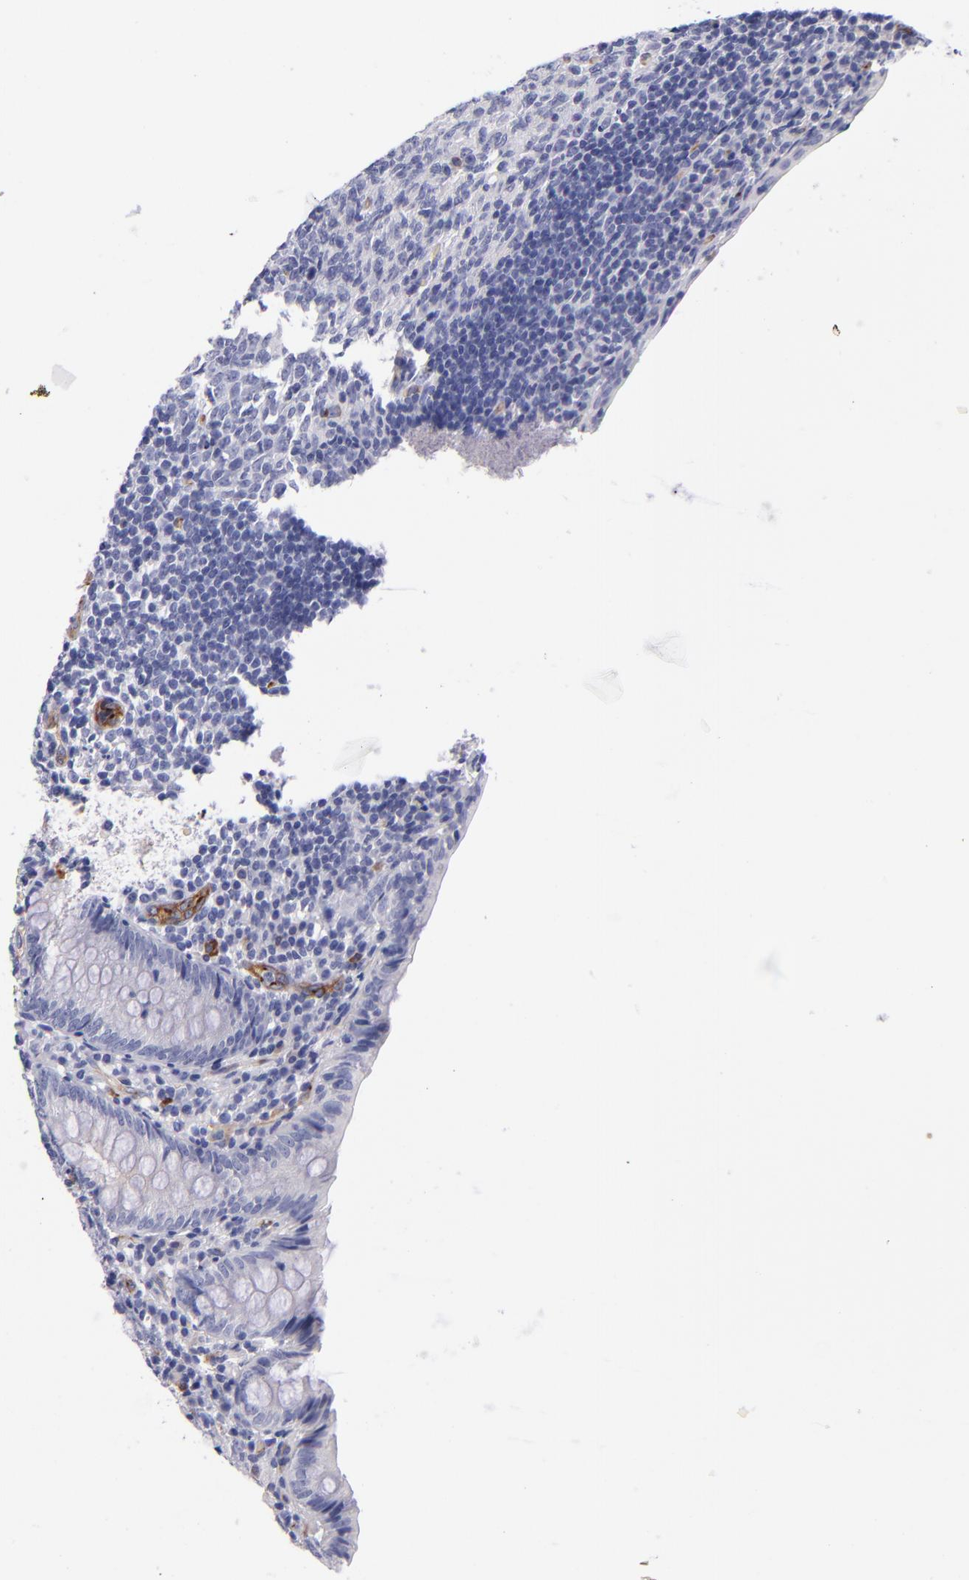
{"staining": {"intensity": "negative", "quantity": "none", "location": "none"}, "tissue": "appendix", "cell_type": "Glandular cells", "image_type": "normal", "snomed": [{"axis": "morphology", "description": "Normal tissue, NOS"}, {"axis": "topography", "description": "Appendix"}], "caption": "High power microscopy image of an IHC image of normal appendix, revealing no significant positivity in glandular cells.", "gene": "NOS3", "patient": {"sex": "female", "age": 10}}